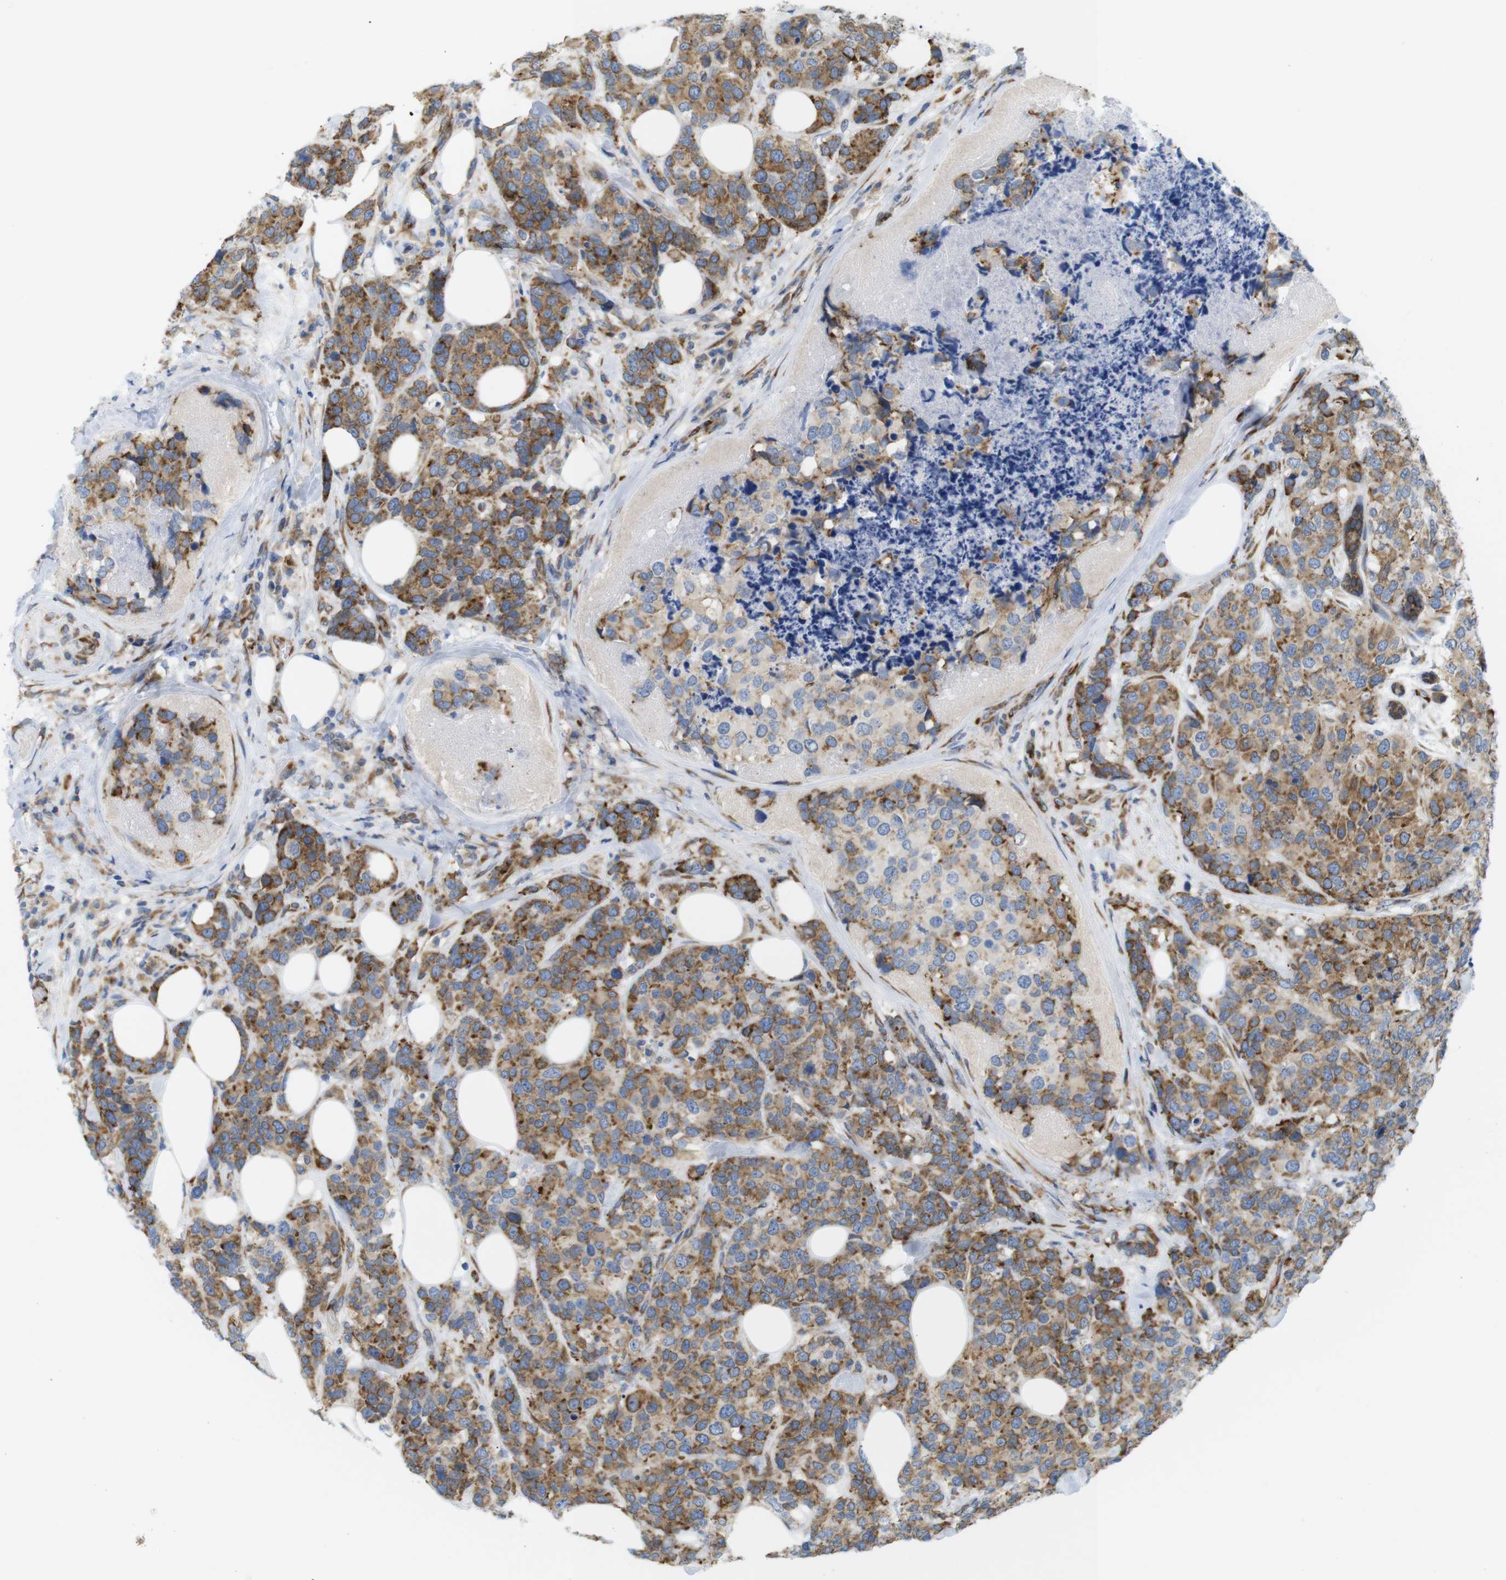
{"staining": {"intensity": "moderate", "quantity": ">75%", "location": "cytoplasmic/membranous"}, "tissue": "breast cancer", "cell_type": "Tumor cells", "image_type": "cancer", "snomed": [{"axis": "morphology", "description": "Lobular carcinoma"}, {"axis": "topography", "description": "Breast"}], "caption": "IHC staining of breast cancer, which demonstrates medium levels of moderate cytoplasmic/membranous staining in about >75% of tumor cells indicating moderate cytoplasmic/membranous protein staining. The staining was performed using DAB (brown) for protein detection and nuclei were counterstained in hematoxylin (blue).", "gene": "PCNX2", "patient": {"sex": "female", "age": 59}}